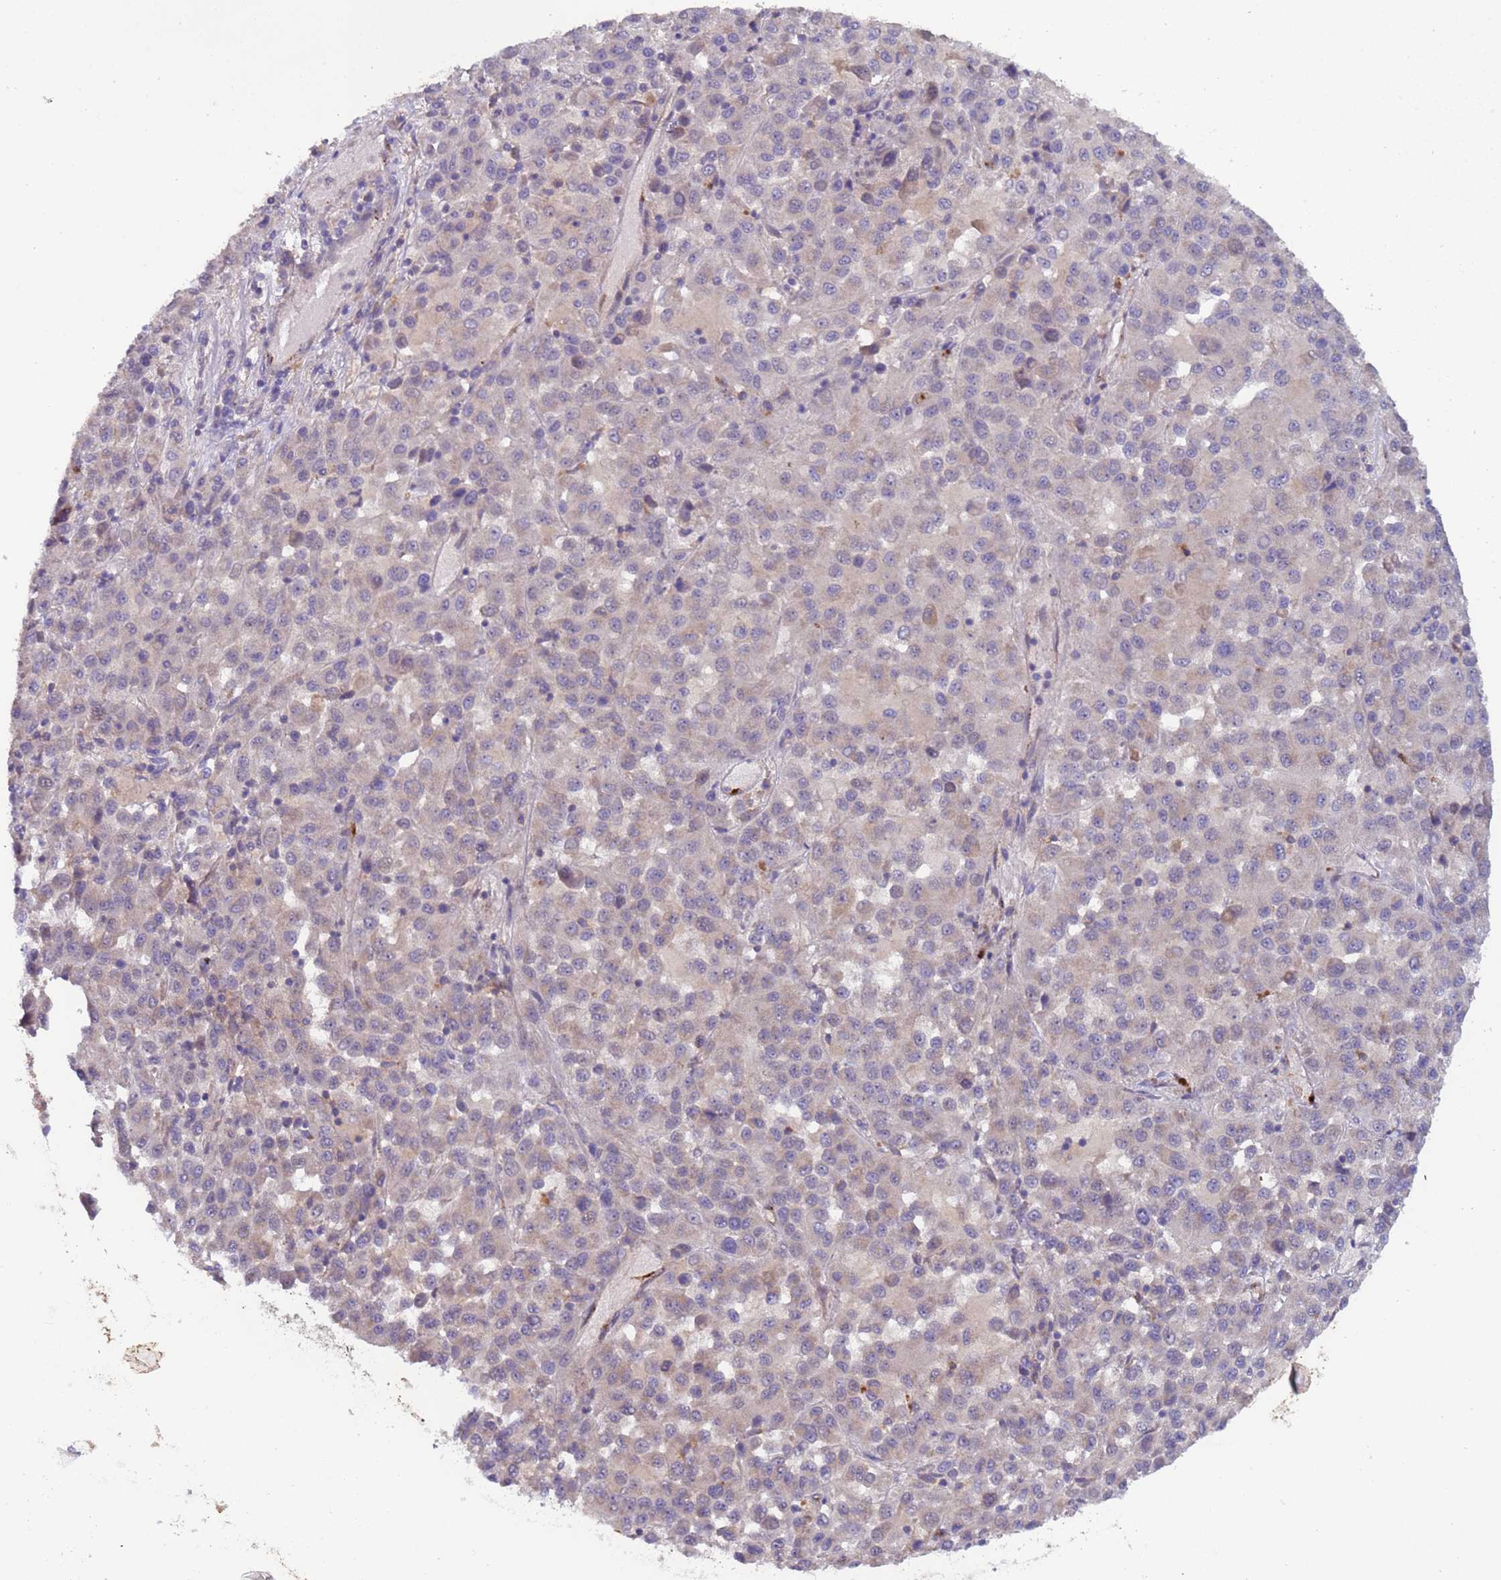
{"staining": {"intensity": "weak", "quantity": "<25%", "location": "cytoplasmic/membranous"}, "tissue": "melanoma", "cell_type": "Tumor cells", "image_type": "cancer", "snomed": [{"axis": "morphology", "description": "Malignant melanoma, Metastatic site"}, {"axis": "topography", "description": "Lung"}], "caption": "Protein analysis of melanoma shows no significant positivity in tumor cells.", "gene": "ZNF248", "patient": {"sex": "male", "age": 64}}